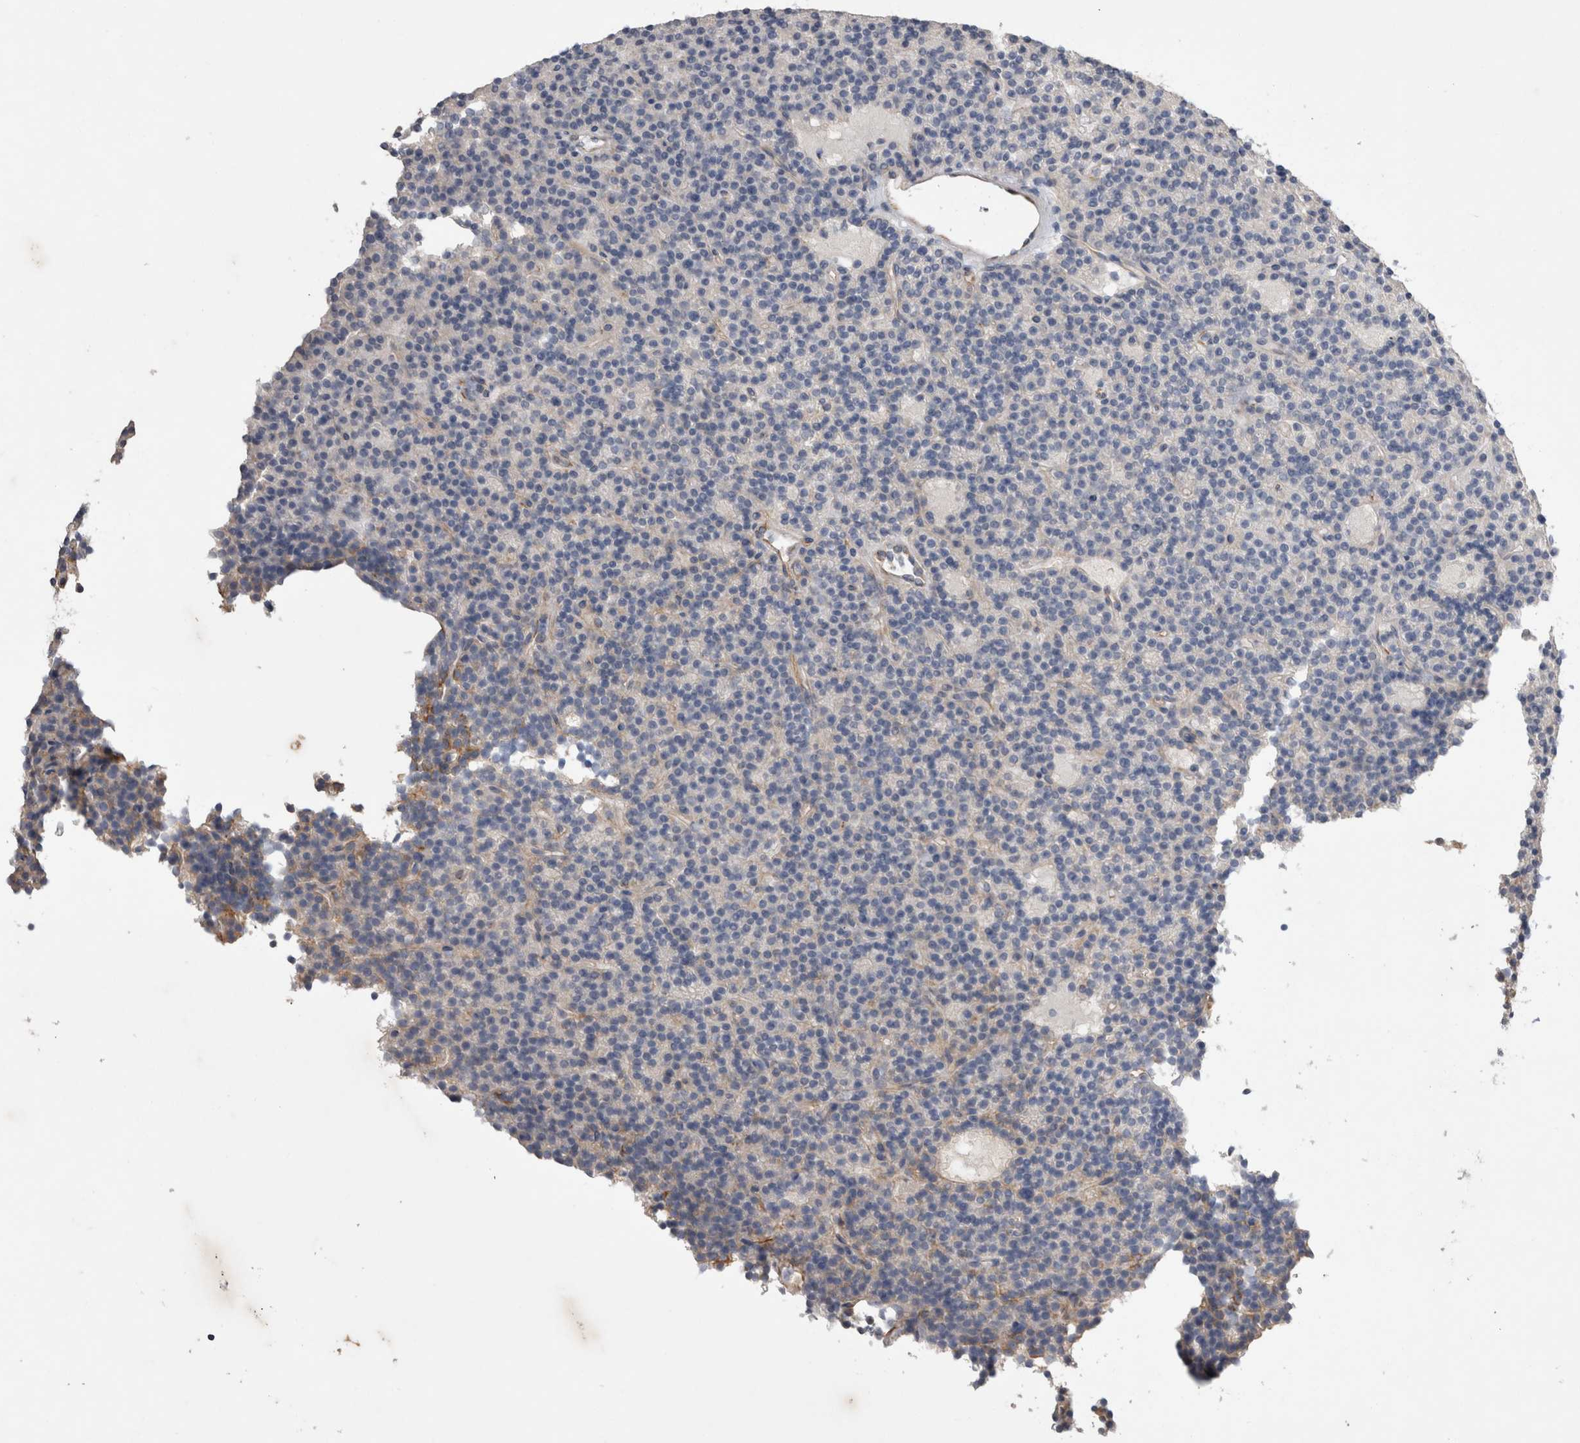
{"staining": {"intensity": "negative", "quantity": "none", "location": "none"}, "tissue": "parathyroid gland", "cell_type": "Glandular cells", "image_type": "normal", "snomed": [{"axis": "morphology", "description": "Normal tissue, NOS"}, {"axis": "topography", "description": "Parathyroid gland"}], "caption": "Glandular cells are negative for brown protein staining in benign parathyroid gland. (Immunohistochemistry (ihc), brightfield microscopy, high magnification).", "gene": "STRADB", "patient": {"sex": "male", "age": 75}}